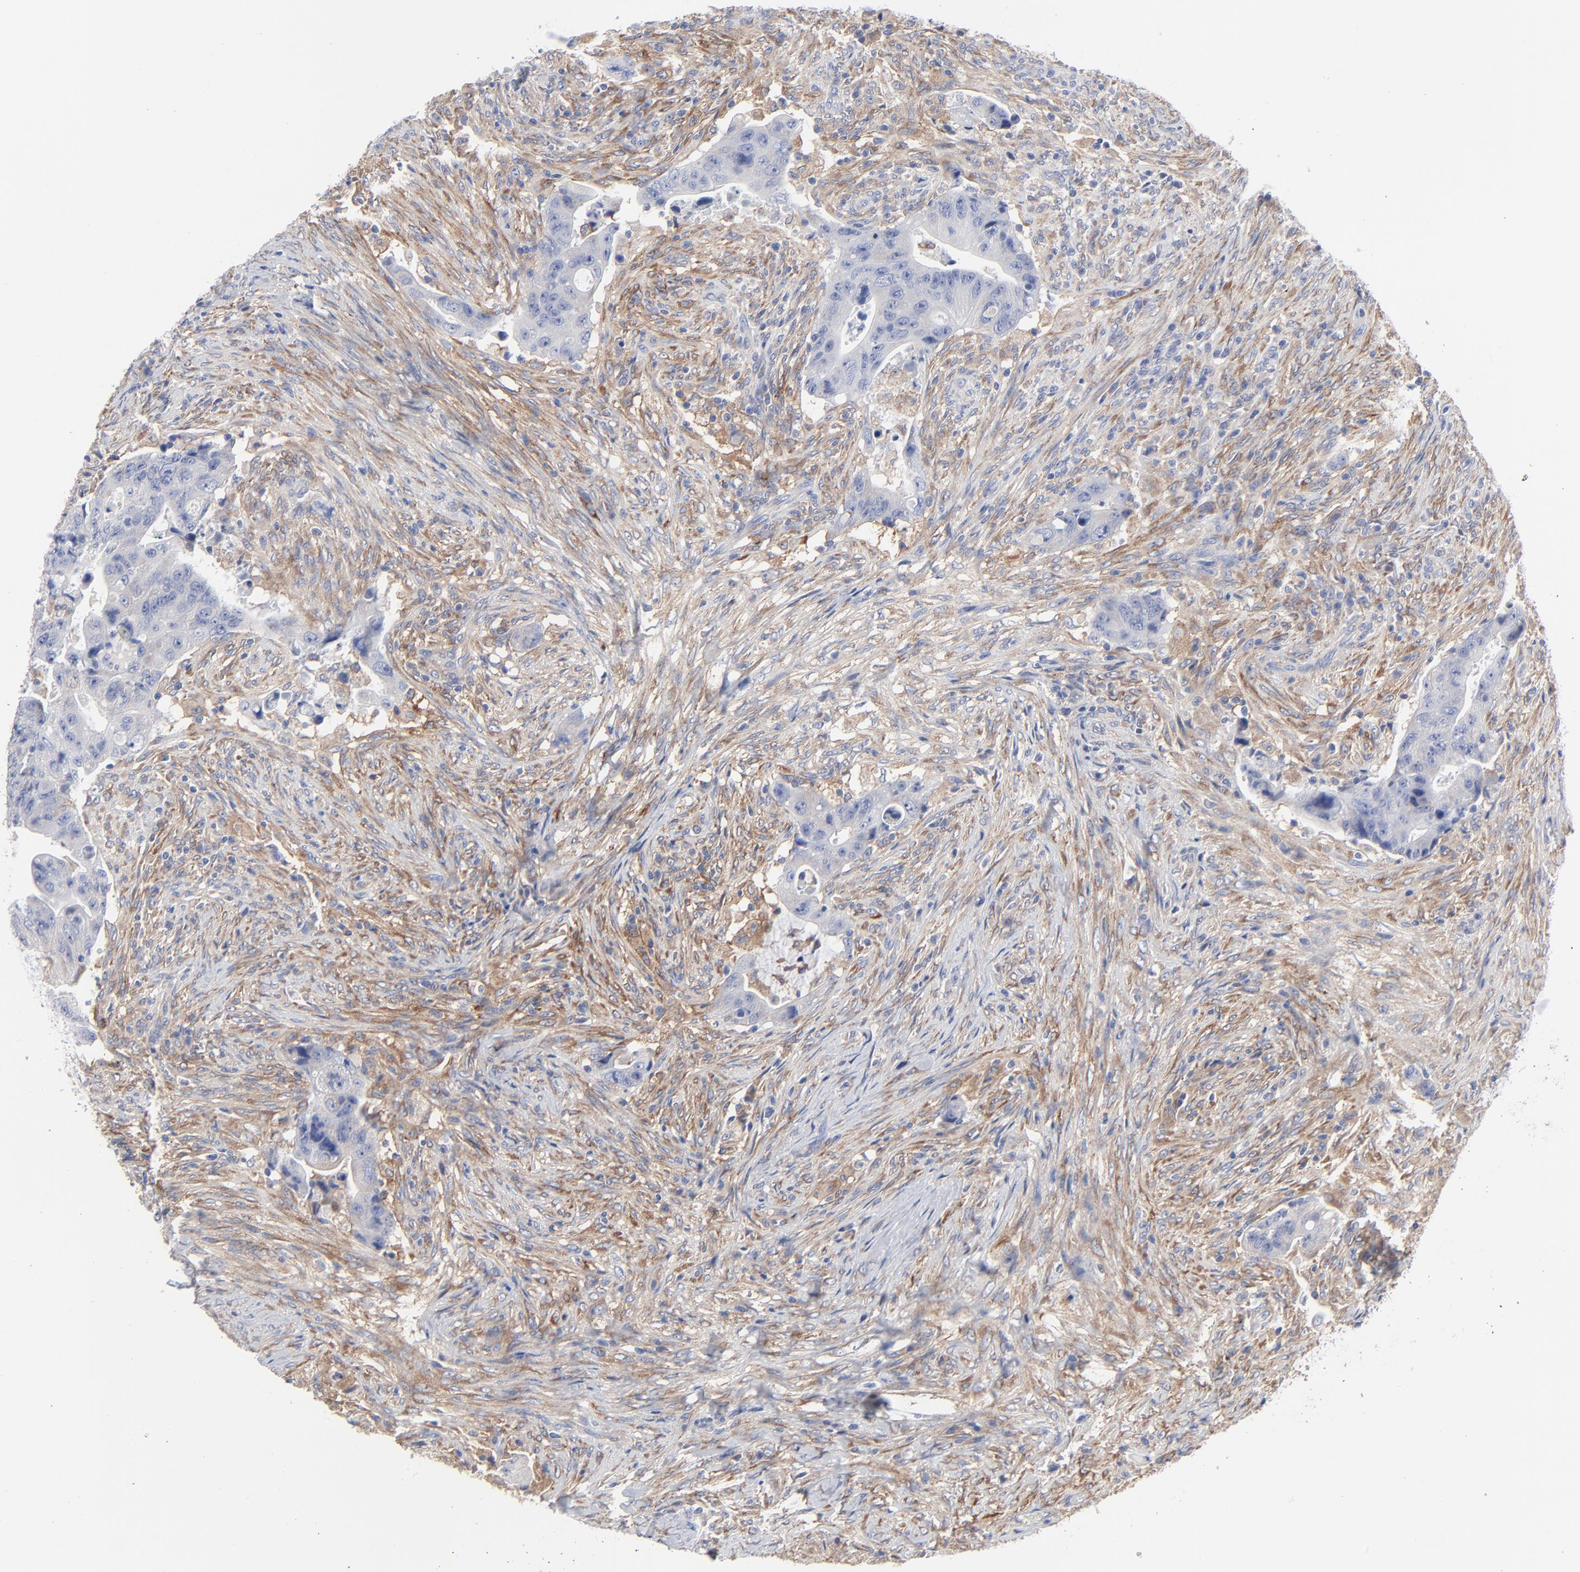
{"staining": {"intensity": "negative", "quantity": "none", "location": "none"}, "tissue": "colorectal cancer", "cell_type": "Tumor cells", "image_type": "cancer", "snomed": [{"axis": "morphology", "description": "Adenocarcinoma, NOS"}, {"axis": "topography", "description": "Rectum"}], "caption": "Immunohistochemistry histopathology image of neoplastic tissue: human adenocarcinoma (colorectal) stained with DAB exhibits no significant protein positivity in tumor cells. (Stains: DAB (3,3'-diaminobenzidine) IHC with hematoxylin counter stain, Microscopy: brightfield microscopy at high magnification).", "gene": "STAT2", "patient": {"sex": "female", "age": 71}}